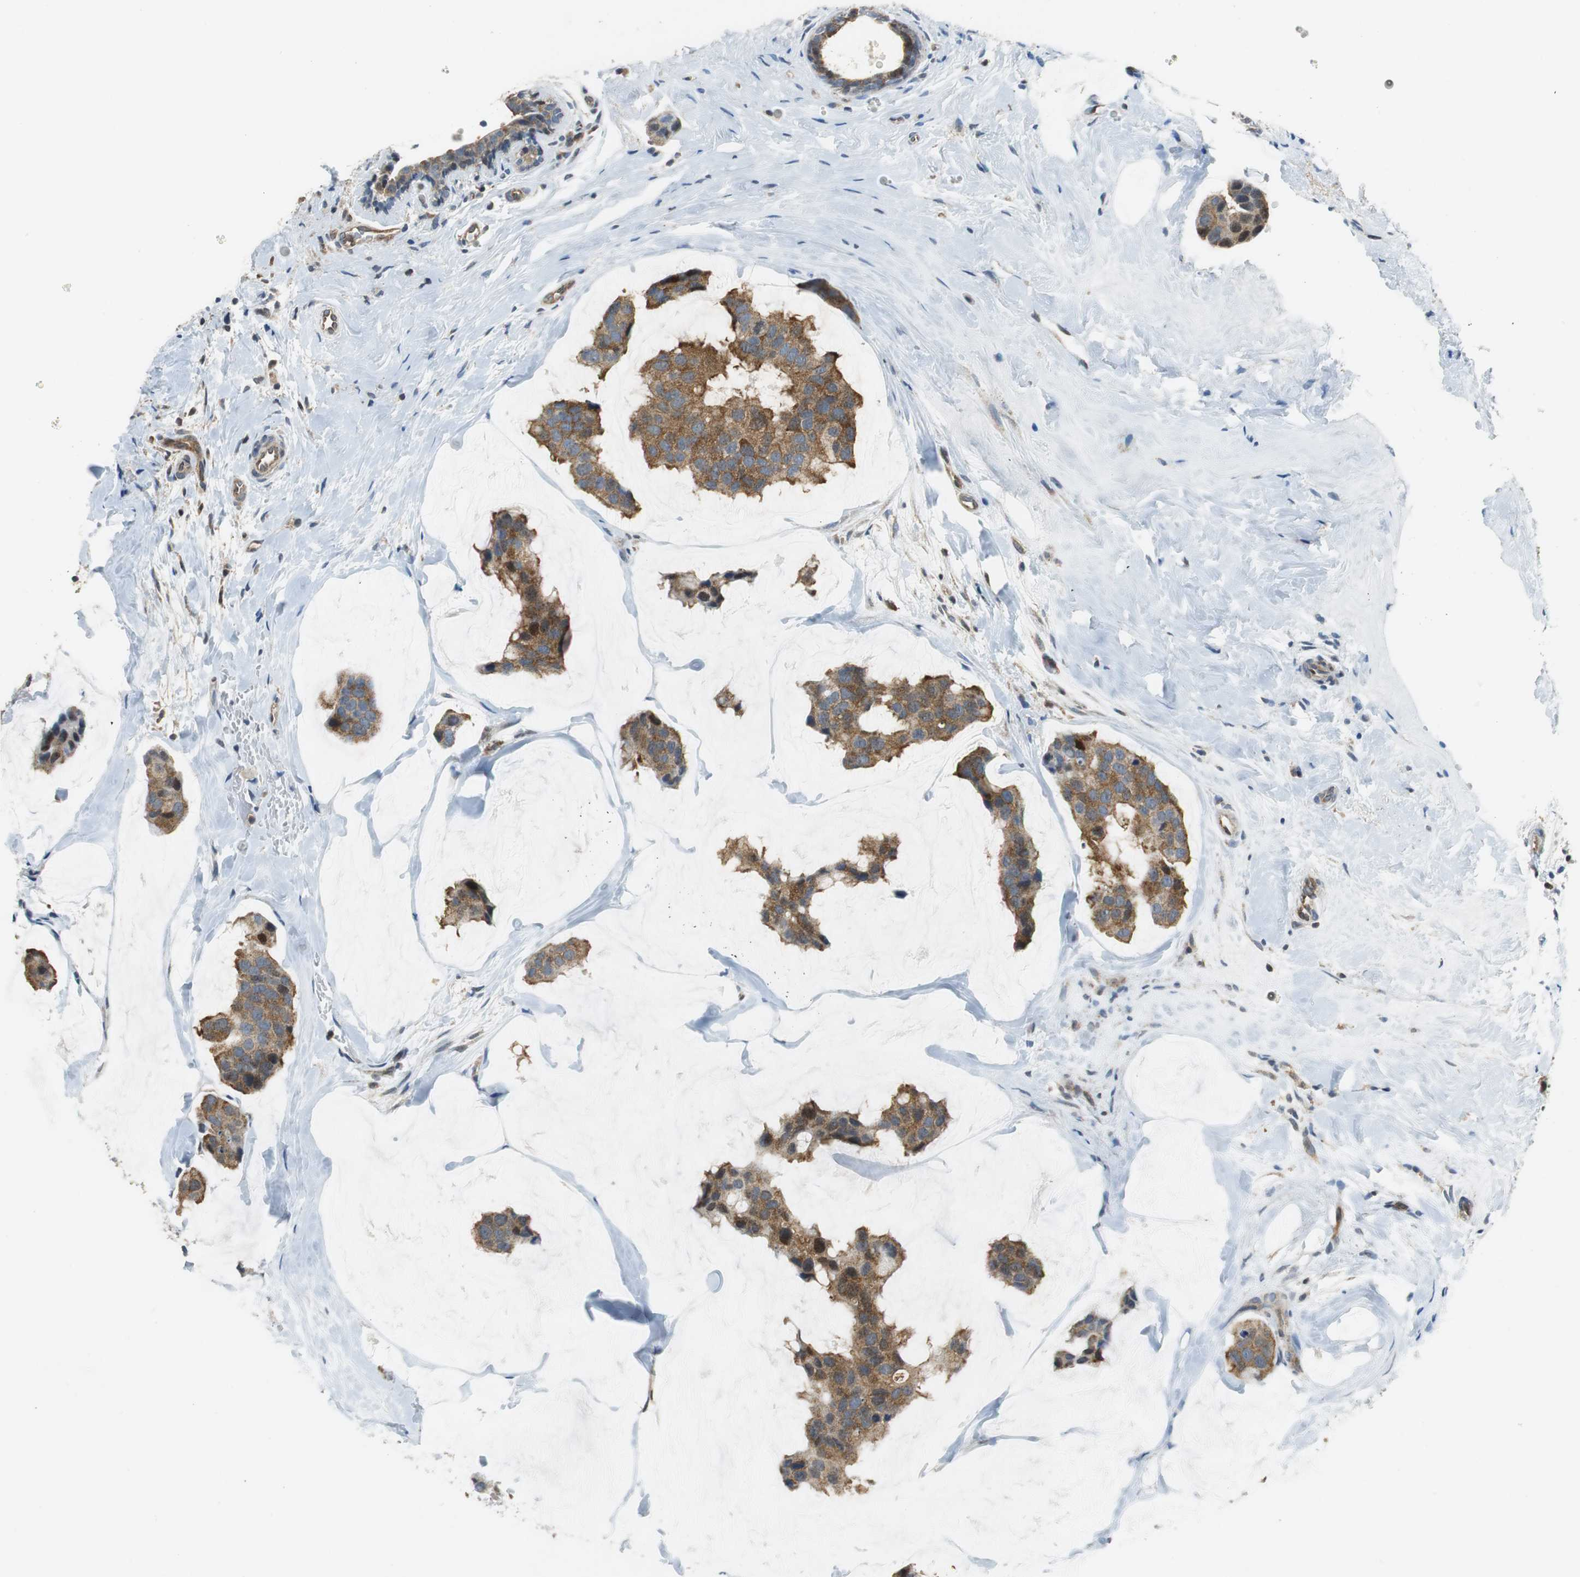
{"staining": {"intensity": "moderate", "quantity": ">75%", "location": "cytoplasmic/membranous"}, "tissue": "breast cancer", "cell_type": "Tumor cells", "image_type": "cancer", "snomed": [{"axis": "morphology", "description": "Normal tissue, NOS"}, {"axis": "morphology", "description": "Duct carcinoma"}, {"axis": "topography", "description": "Breast"}], "caption": "Protein staining demonstrates moderate cytoplasmic/membranous expression in approximately >75% of tumor cells in breast cancer (invasive ductal carcinoma).", "gene": "GSDMD", "patient": {"sex": "female", "age": 50}}